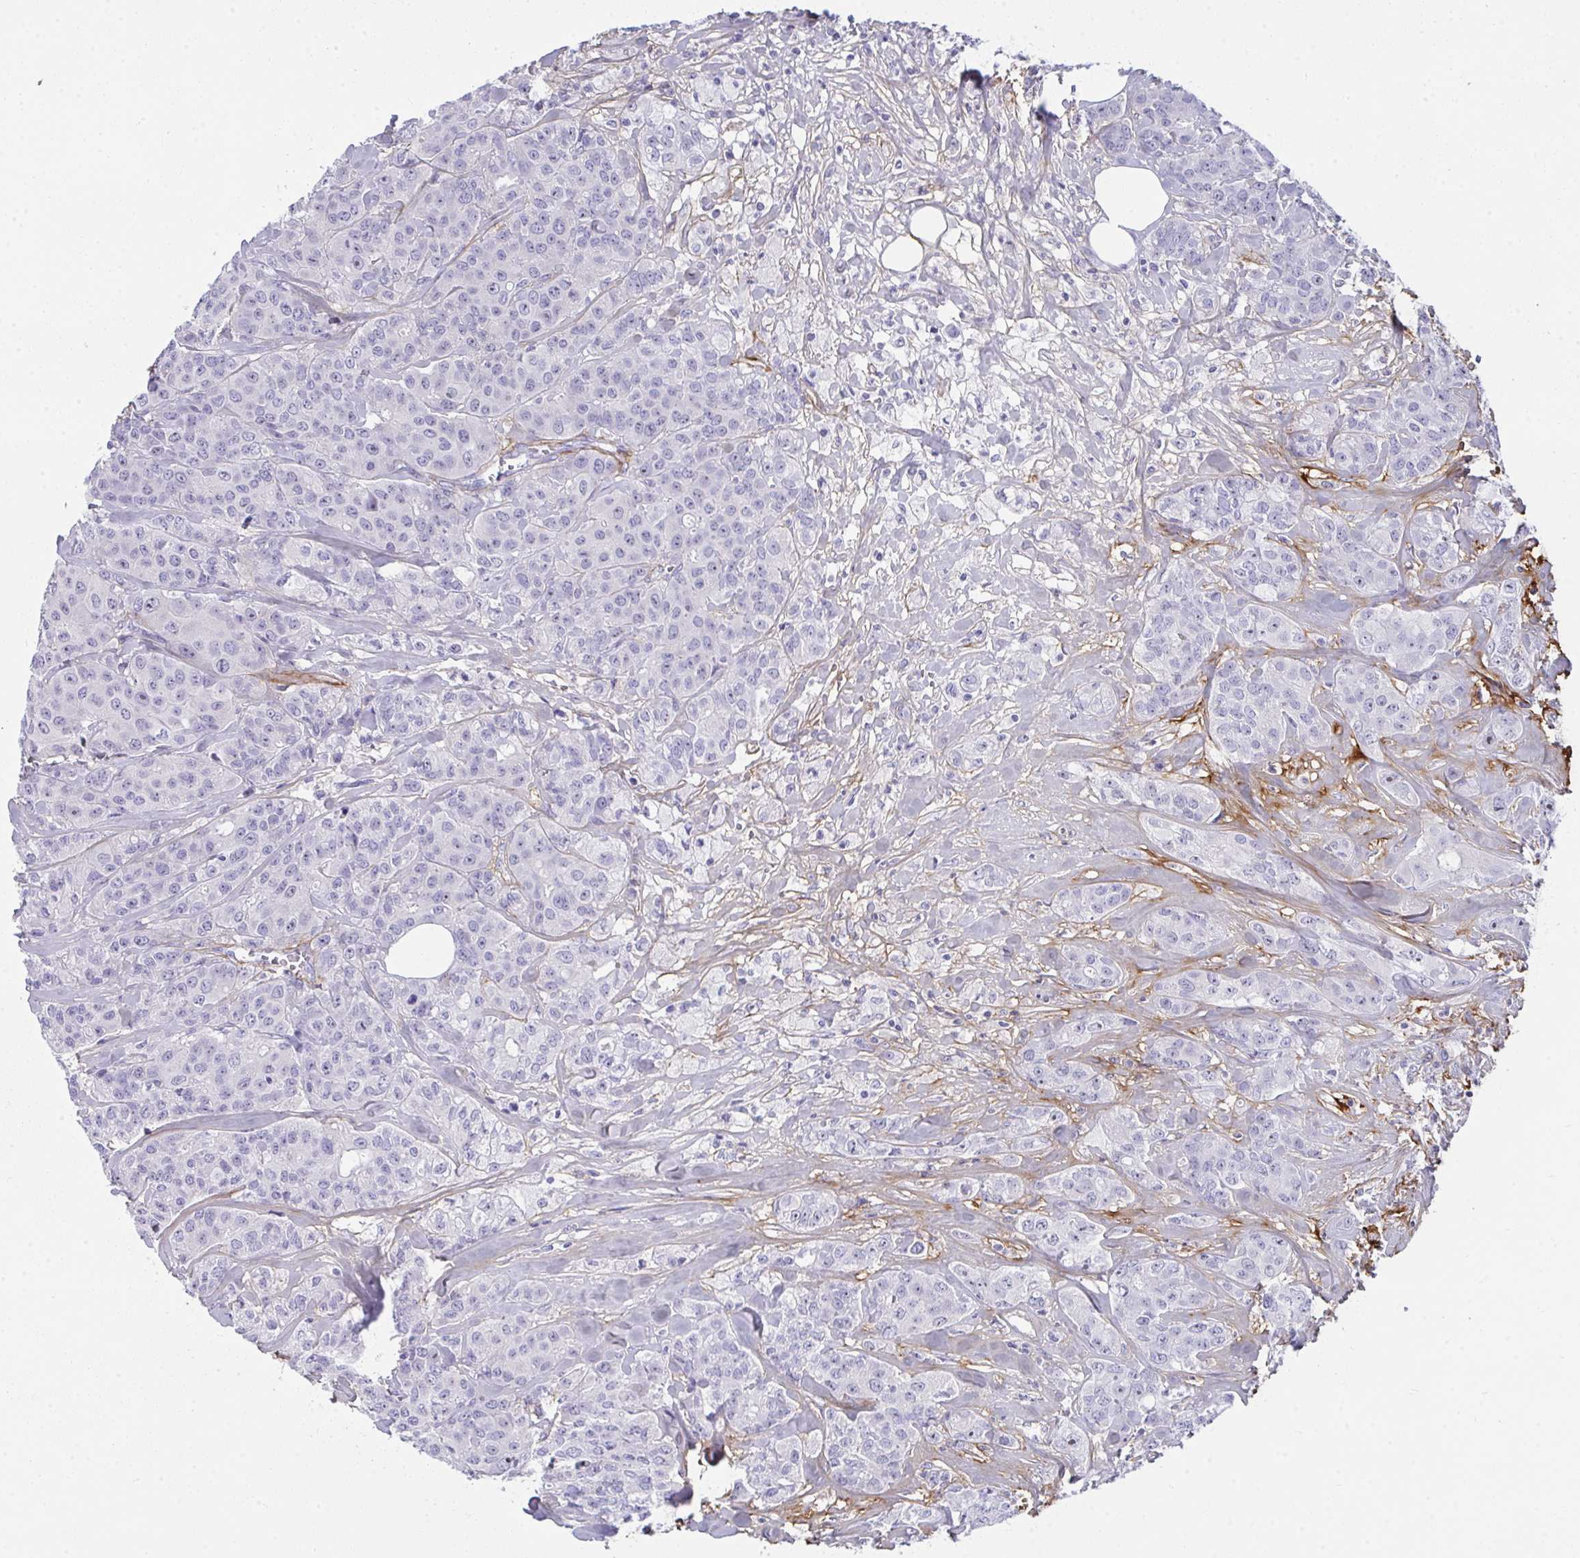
{"staining": {"intensity": "negative", "quantity": "none", "location": "none"}, "tissue": "breast cancer", "cell_type": "Tumor cells", "image_type": "cancer", "snomed": [{"axis": "morphology", "description": "Normal tissue, NOS"}, {"axis": "morphology", "description": "Duct carcinoma"}, {"axis": "topography", "description": "Breast"}], "caption": "A high-resolution histopathology image shows immunohistochemistry (IHC) staining of intraductal carcinoma (breast), which displays no significant positivity in tumor cells.", "gene": "LHFPL6", "patient": {"sex": "female", "age": 43}}